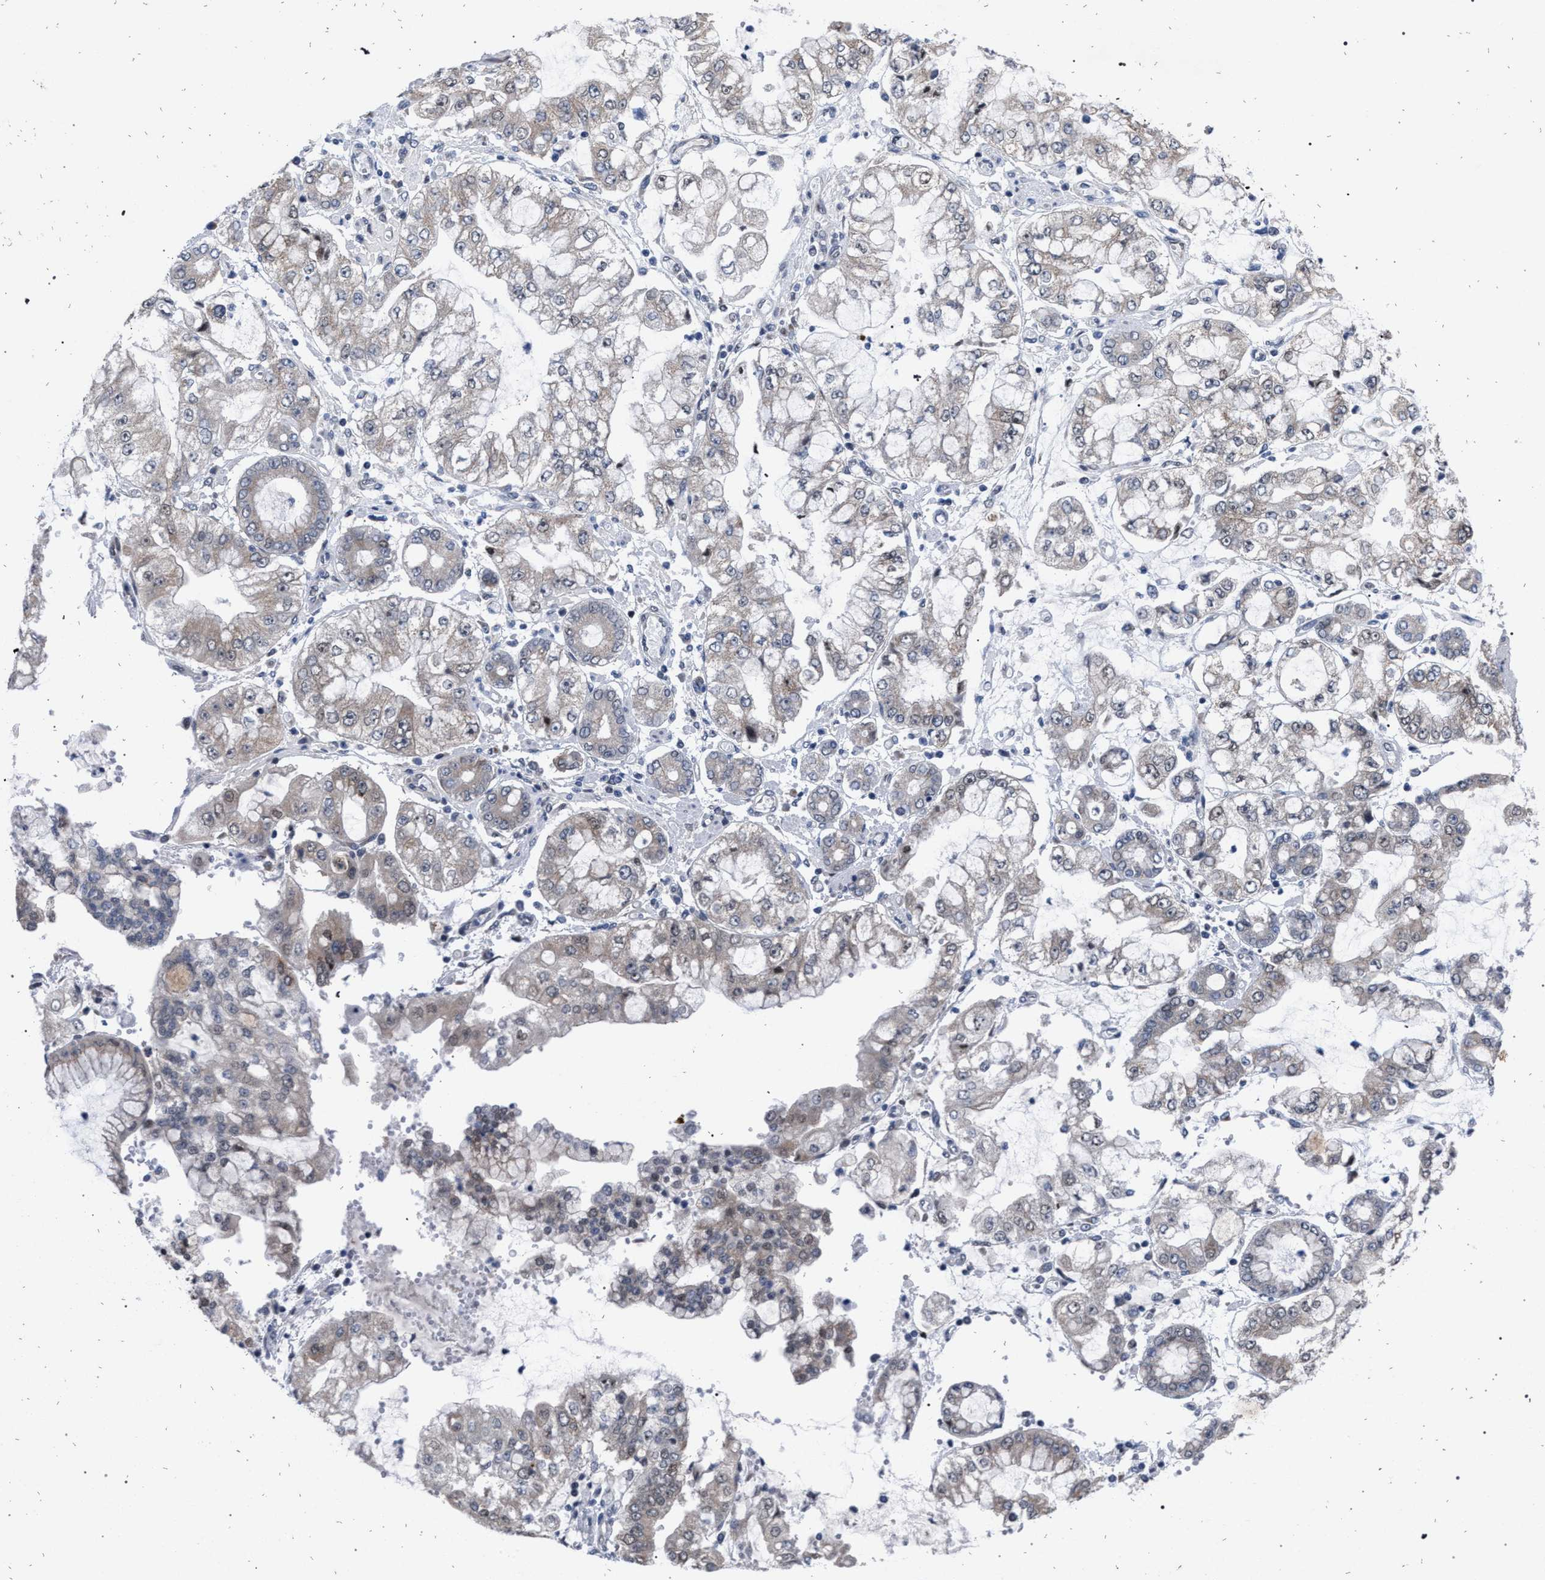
{"staining": {"intensity": "weak", "quantity": "<25%", "location": "cytoplasmic/membranous"}, "tissue": "stomach cancer", "cell_type": "Tumor cells", "image_type": "cancer", "snomed": [{"axis": "morphology", "description": "Adenocarcinoma, NOS"}, {"axis": "topography", "description": "Stomach"}], "caption": "Tumor cells are negative for protein expression in human stomach adenocarcinoma.", "gene": "GOLGA2", "patient": {"sex": "male", "age": 76}}